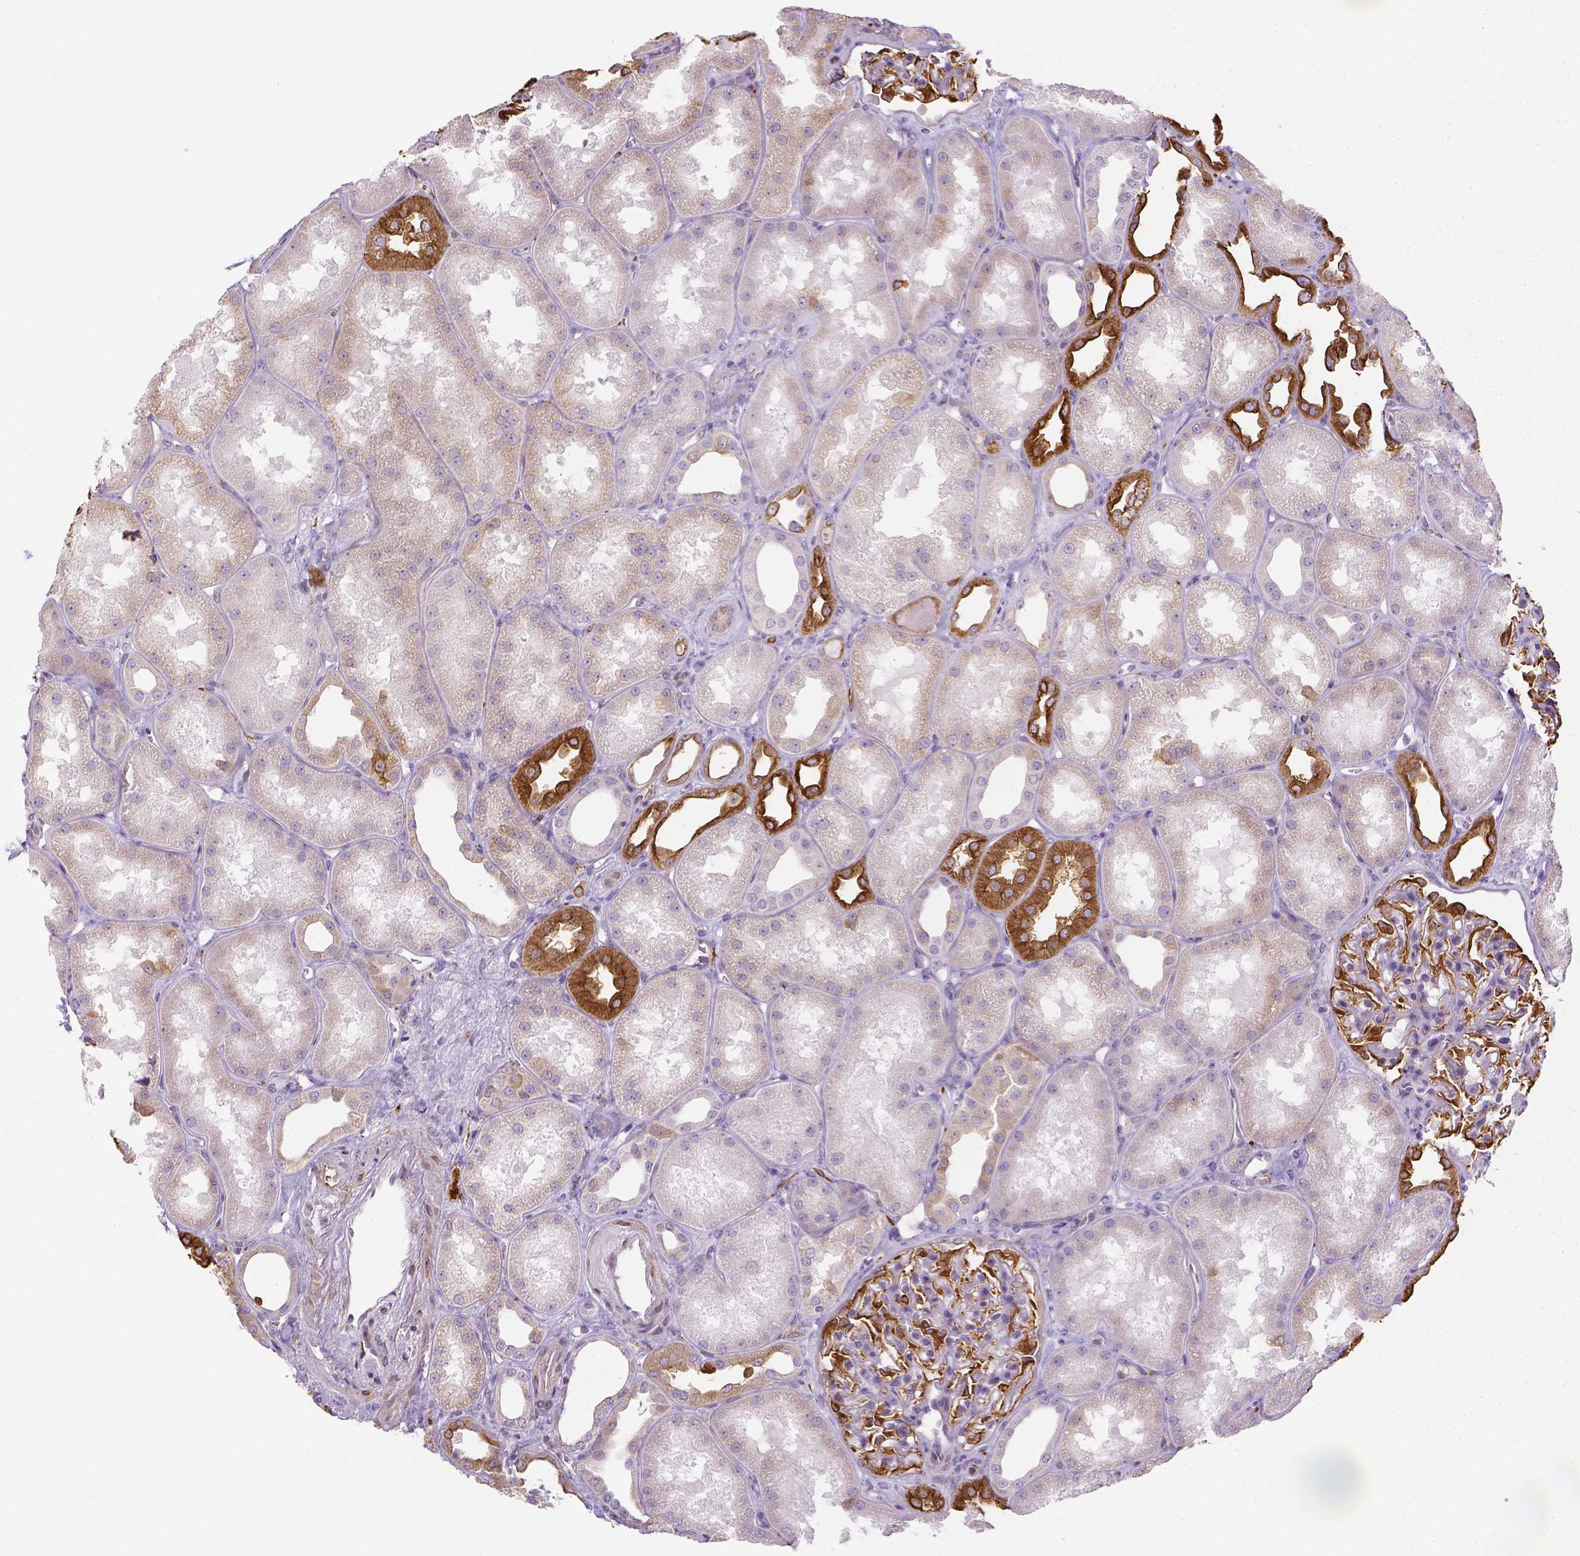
{"staining": {"intensity": "strong", "quantity": ">75%", "location": "cytoplasmic/membranous"}, "tissue": "kidney", "cell_type": "Cells in glomeruli", "image_type": "normal", "snomed": [{"axis": "morphology", "description": "Normal tissue, NOS"}, {"axis": "topography", "description": "Kidney"}], "caption": "Immunohistochemistry micrograph of benign kidney: kidney stained using IHC exhibits high levels of strong protein expression localized specifically in the cytoplasmic/membranous of cells in glomeruli, appearing as a cytoplasmic/membranous brown color.", "gene": "CACNB1", "patient": {"sex": "male", "age": 61}}